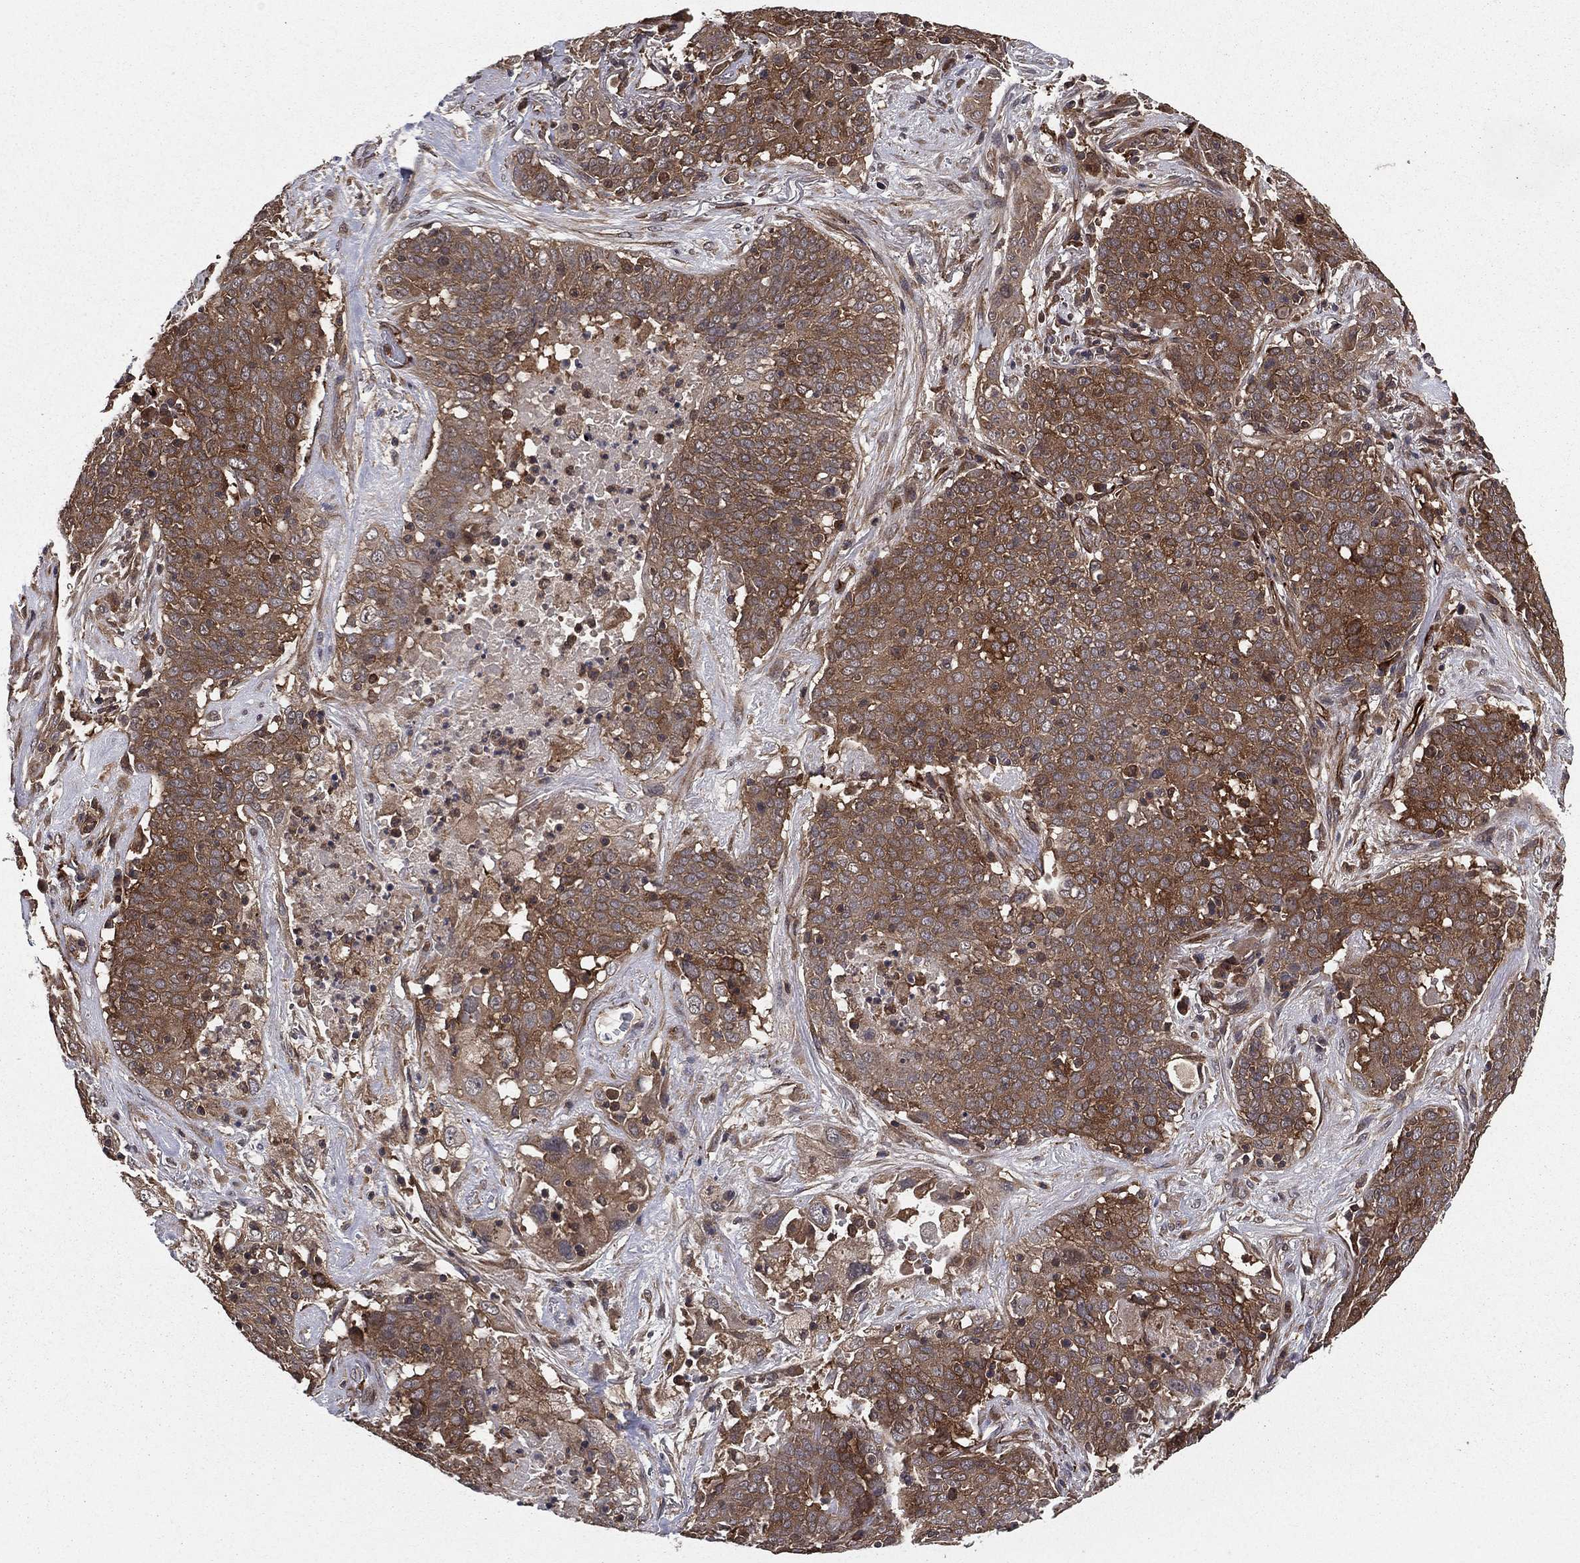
{"staining": {"intensity": "moderate", "quantity": ">75%", "location": "cytoplasmic/membranous"}, "tissue": "lung cancer", "cell_type": "Tumor cells", "image_type": "cancer", "snomed": [{"axis": "morphology", "description": "Squamous cell carcinoma, NOS"}, {"axis": "topography", "description": "Lung"}], "caption": "This micrograph shows immunohistochemistry staining of human lung squamous cell carcinoma, with medium moderate cytoplasmic/membranous positivity in approximately >75% of tumor cells.", "gene": "CERT1", "patient": {"sex": "male", "age": 82}}